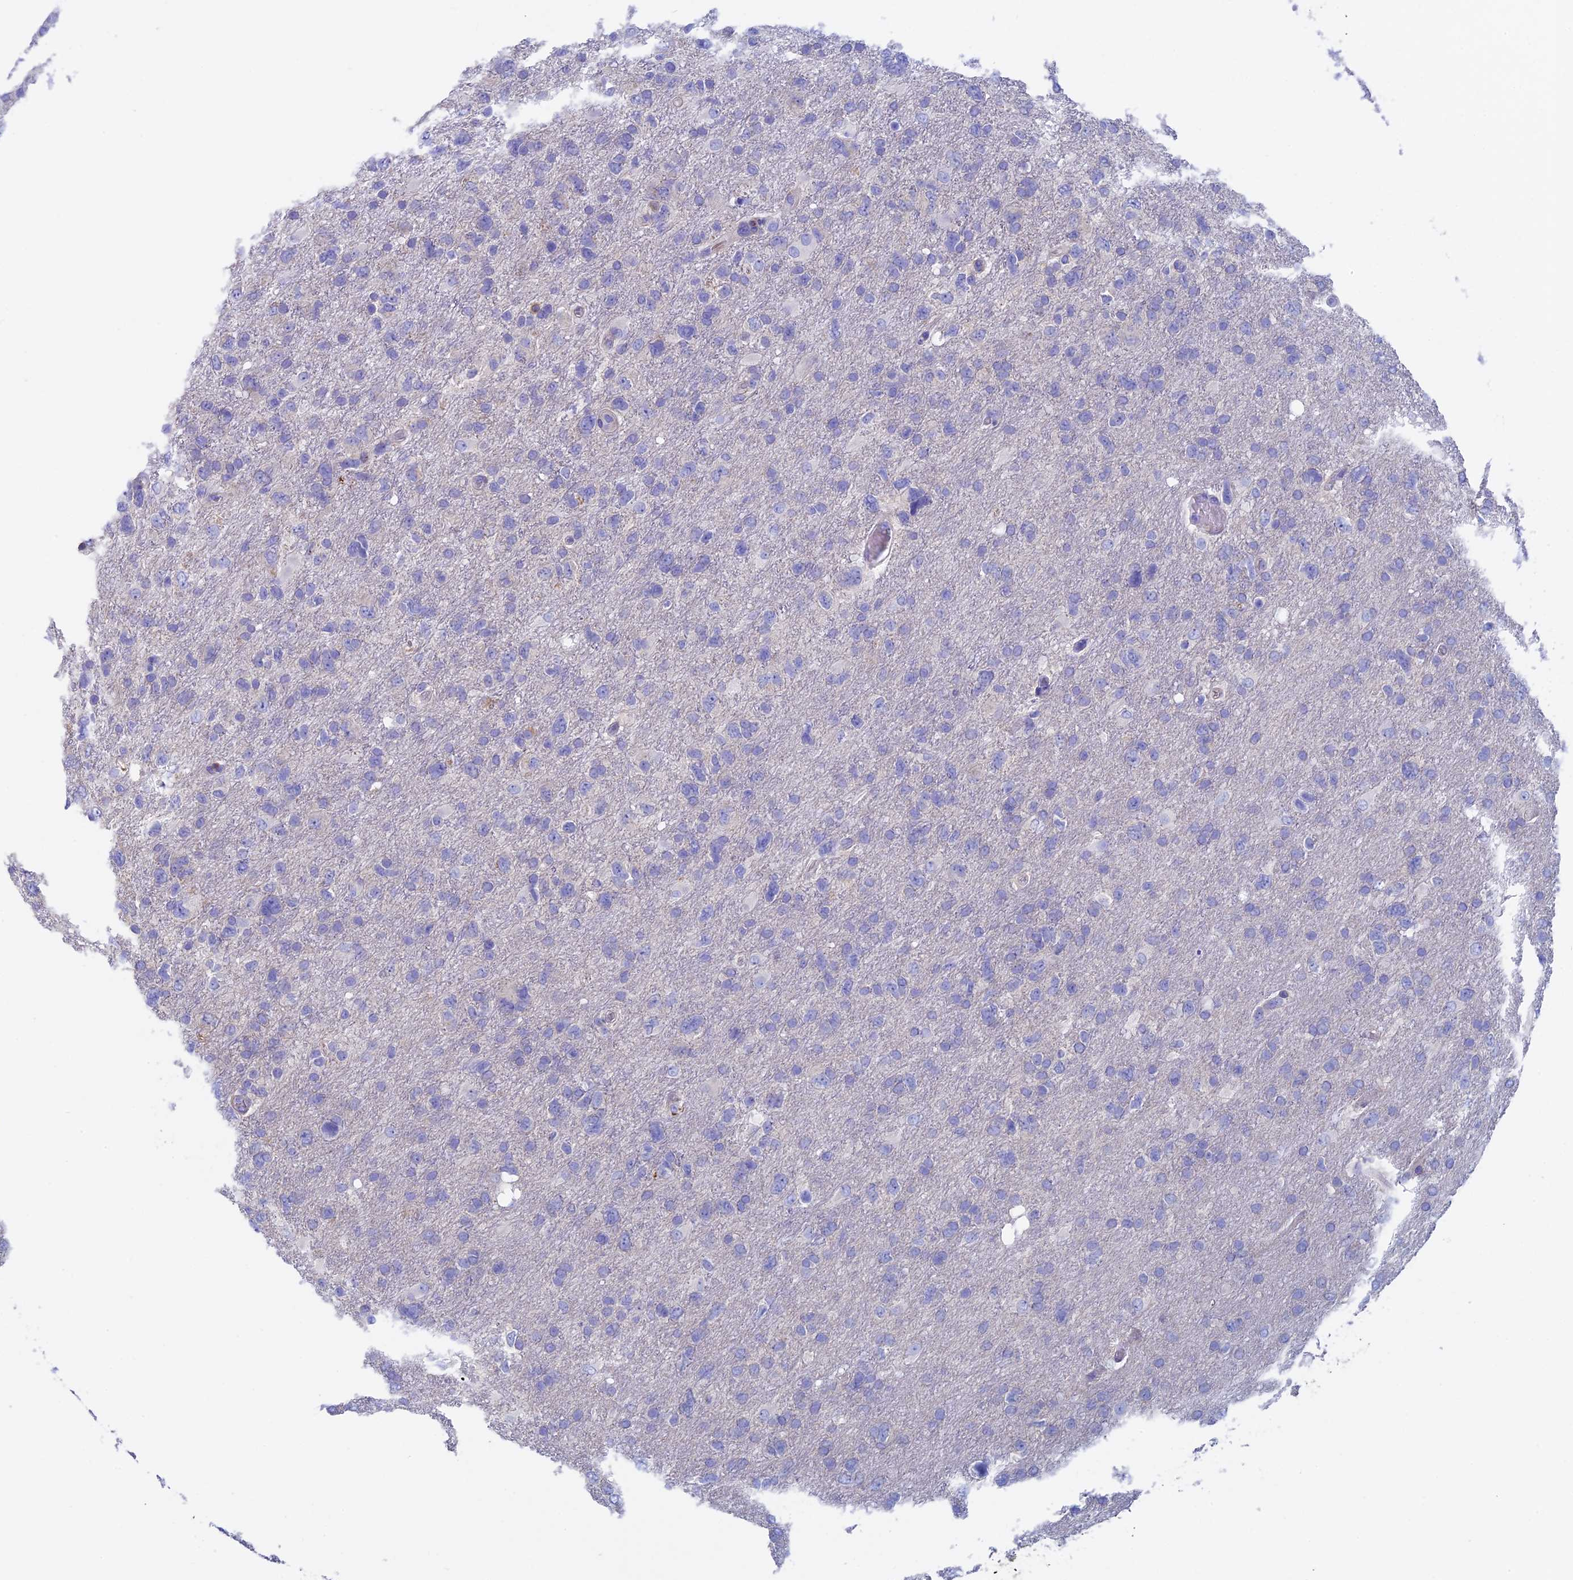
{"staining": {"intensity": "negative", "quantity": "none", "location": "none"}, "tissue": "glioma", "cell_type": "Tumor cells", "image_type": "cancer", "snomed": [{"axis": "morphology", "description": "Glioma, malignant, High grade"}, {"axis": "topography", "description": "Brain"}], "caption": "Tumor cells show no significant protein positivity in malignant glioma (high-grade).", "gene": "SEPTIN1", "patient": {"sex": "male", "age": 61}}